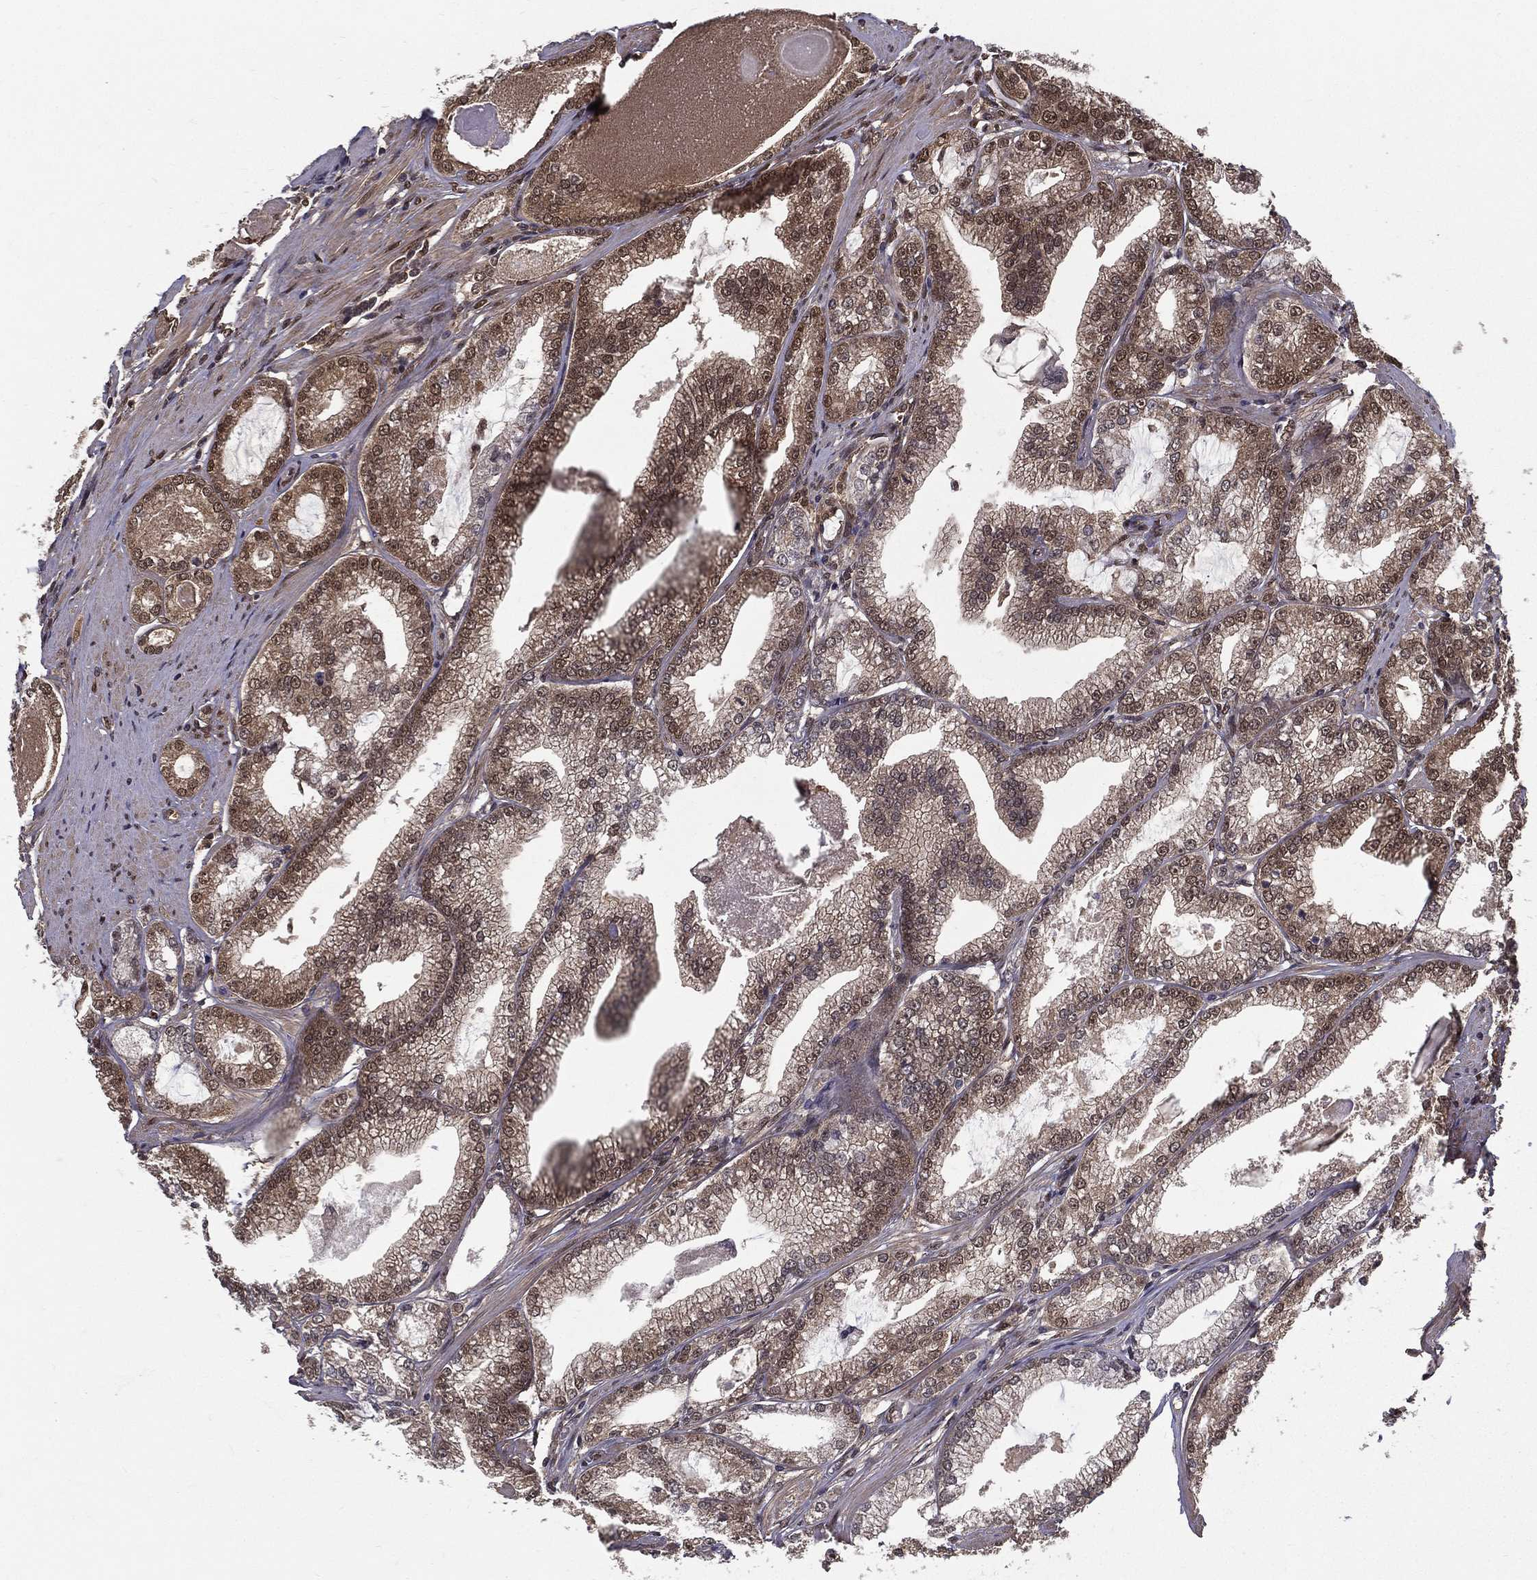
{"staining": {"intensity": "moderate", "quantity": "<25%", "location": "cytoplasmic/membranous,nuclear"}, "tissue": "prostate cancer", "cell_type": "Tumor cells", "image_type": "cancer", "snomed": [{"axis": "morphology", "description": "Adenocarcinoma, High grade"}, {"axis": "topography", "description": "Prostate and seminal vesicle, NOS"}], "caption": "Protein expression analysis of prostate cancer exhibits moderate cytoplasmic/membranous and nuclear expression in about <25% of tumor cells. (IHC, brightfield microscopy, high magnification).", "gene": "CARM1", "patient": {"sex": "male", "age": 62}}